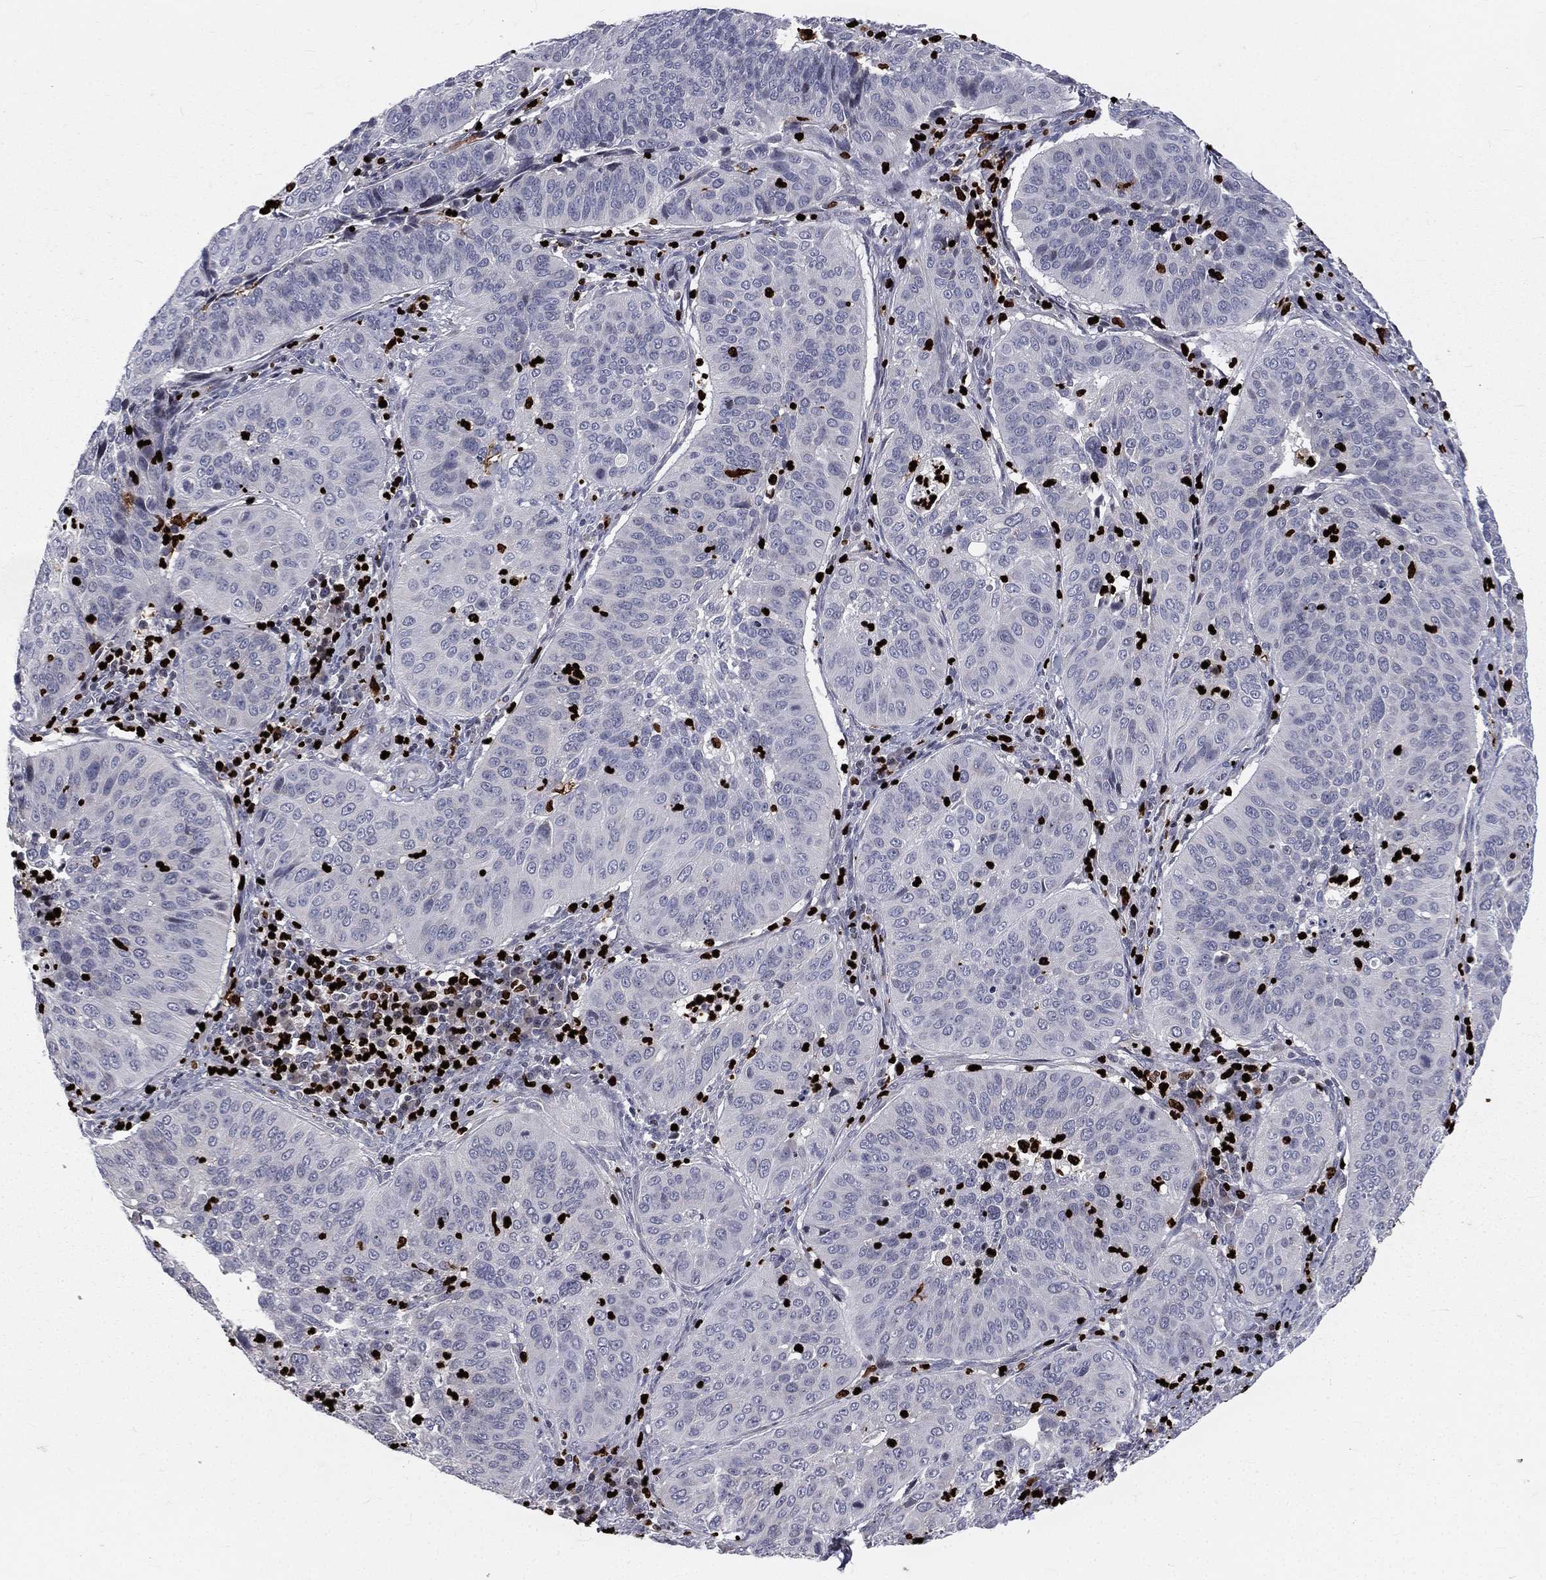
{"staining": {"intensity": "negative", "quantity": "none", "location": "none"}, "tissue": "cervical cancer", "cell_type": "Tumor cells", "image_type": "cancer", "snomed": [{"axis": "morphology", "description": "Normal tissue, NOS"}, {"axis": "morphology", "description": "Squamous cell carcinoma, NOS"}, {"axis": "topography", "description": "Cervix"}], "caption": "DAB immunohistochemical staining of human cervical squamous cell carcinoma shows no significant positivity in tumor cells.", "gene": "MNDA", "patient": {"sex": "female", "age": 39}}